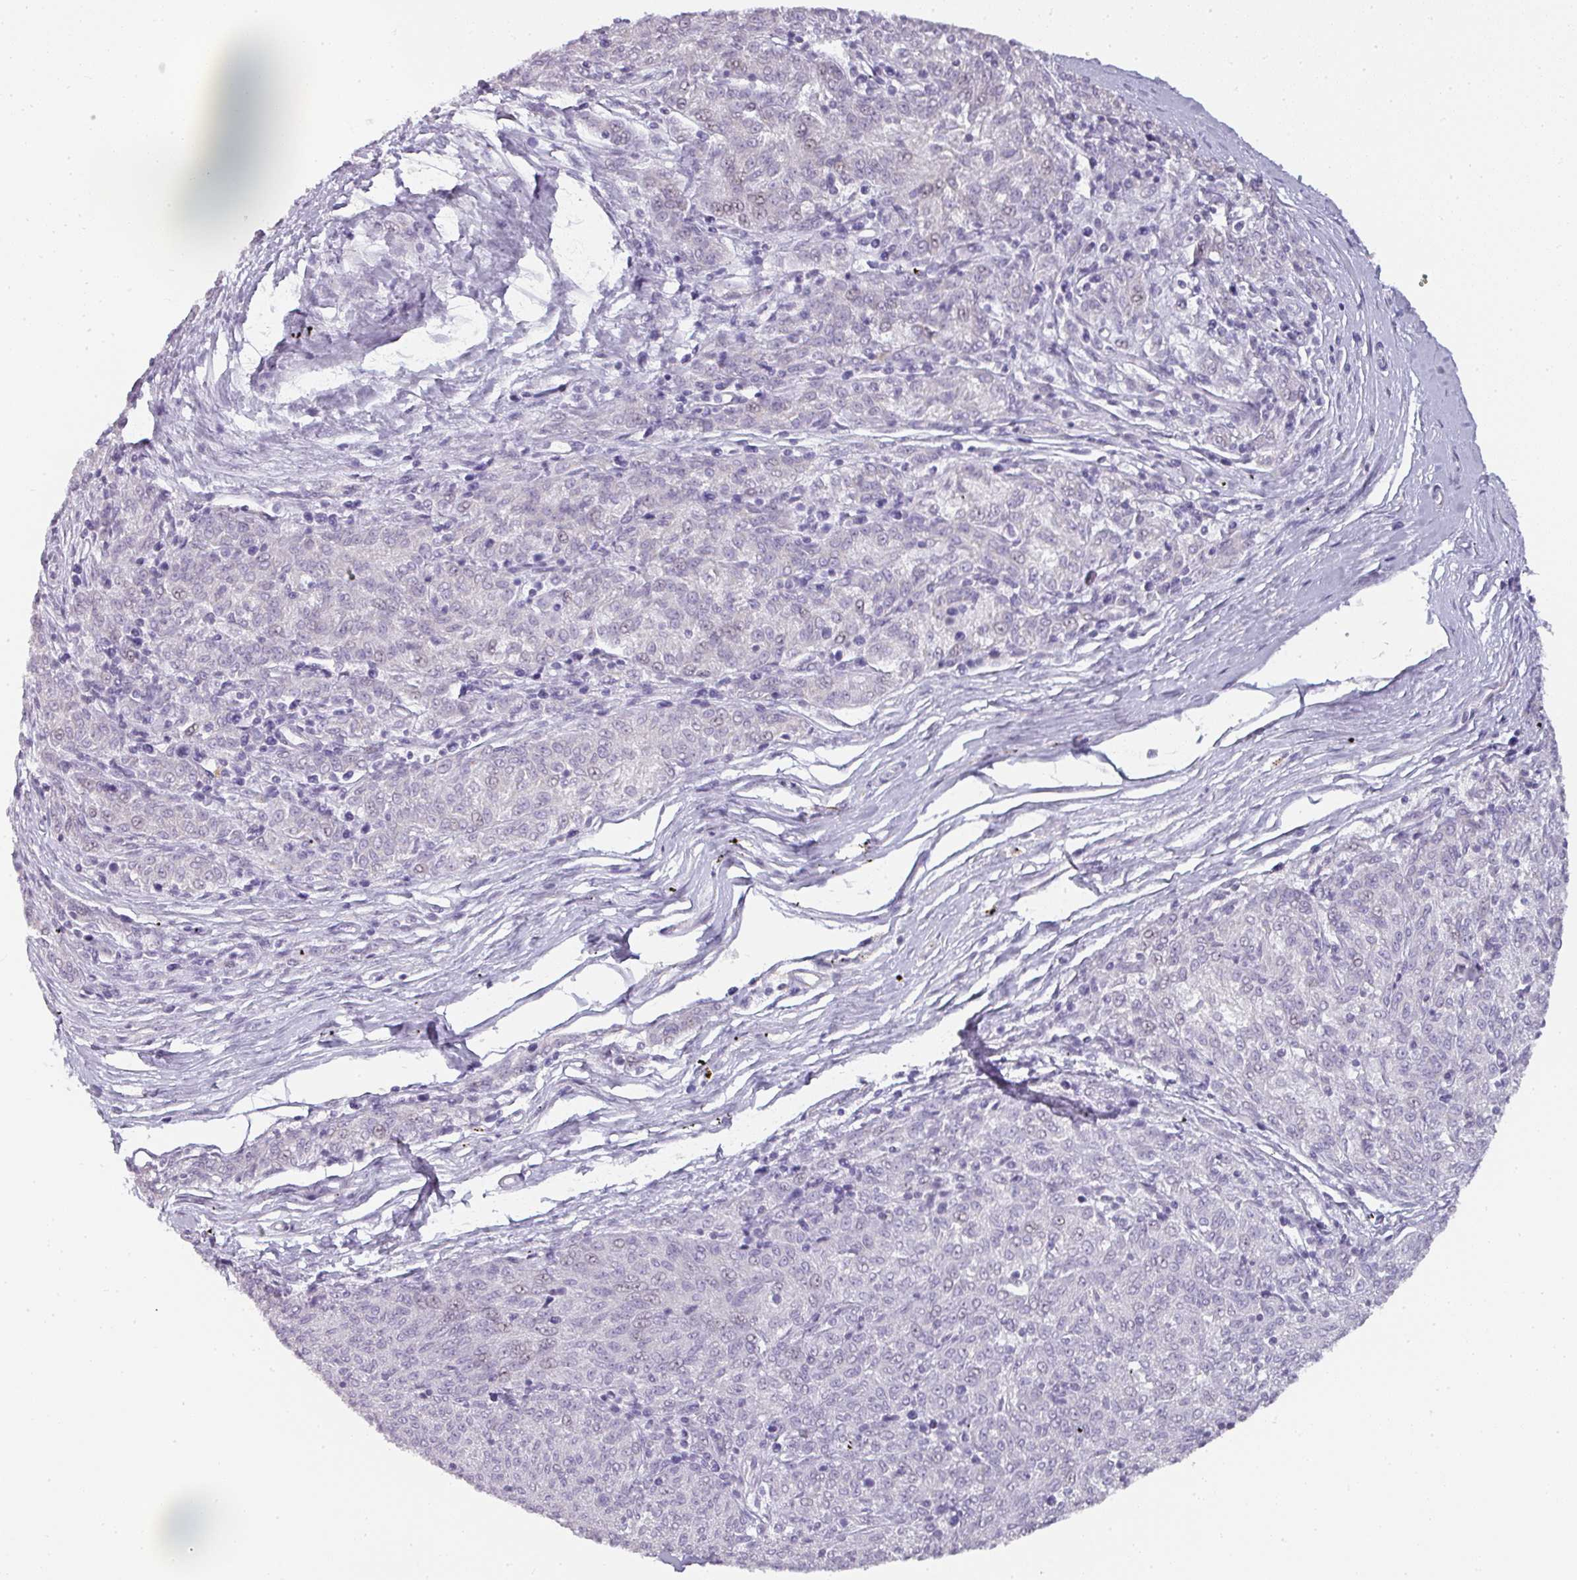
{"staining": {"intensity": "negative", "quantity": "none", "location": "none"}, "tissue": "melanoma", "cell_type": "Tumor cells", "image_type": "cancer", "snomed": [{"axis": "morphology", "description": "Malignant melanoma, NOS"}, {"axis": "topography", "description": "Skin"}], "caption": "High power microscopy histopathology image of an immunohistochemistry micrograph of melanoma, revealing no significant positivity in tumor cells.", "gene": "CAMP", "patient": {"sex": "female", "age": 72}}